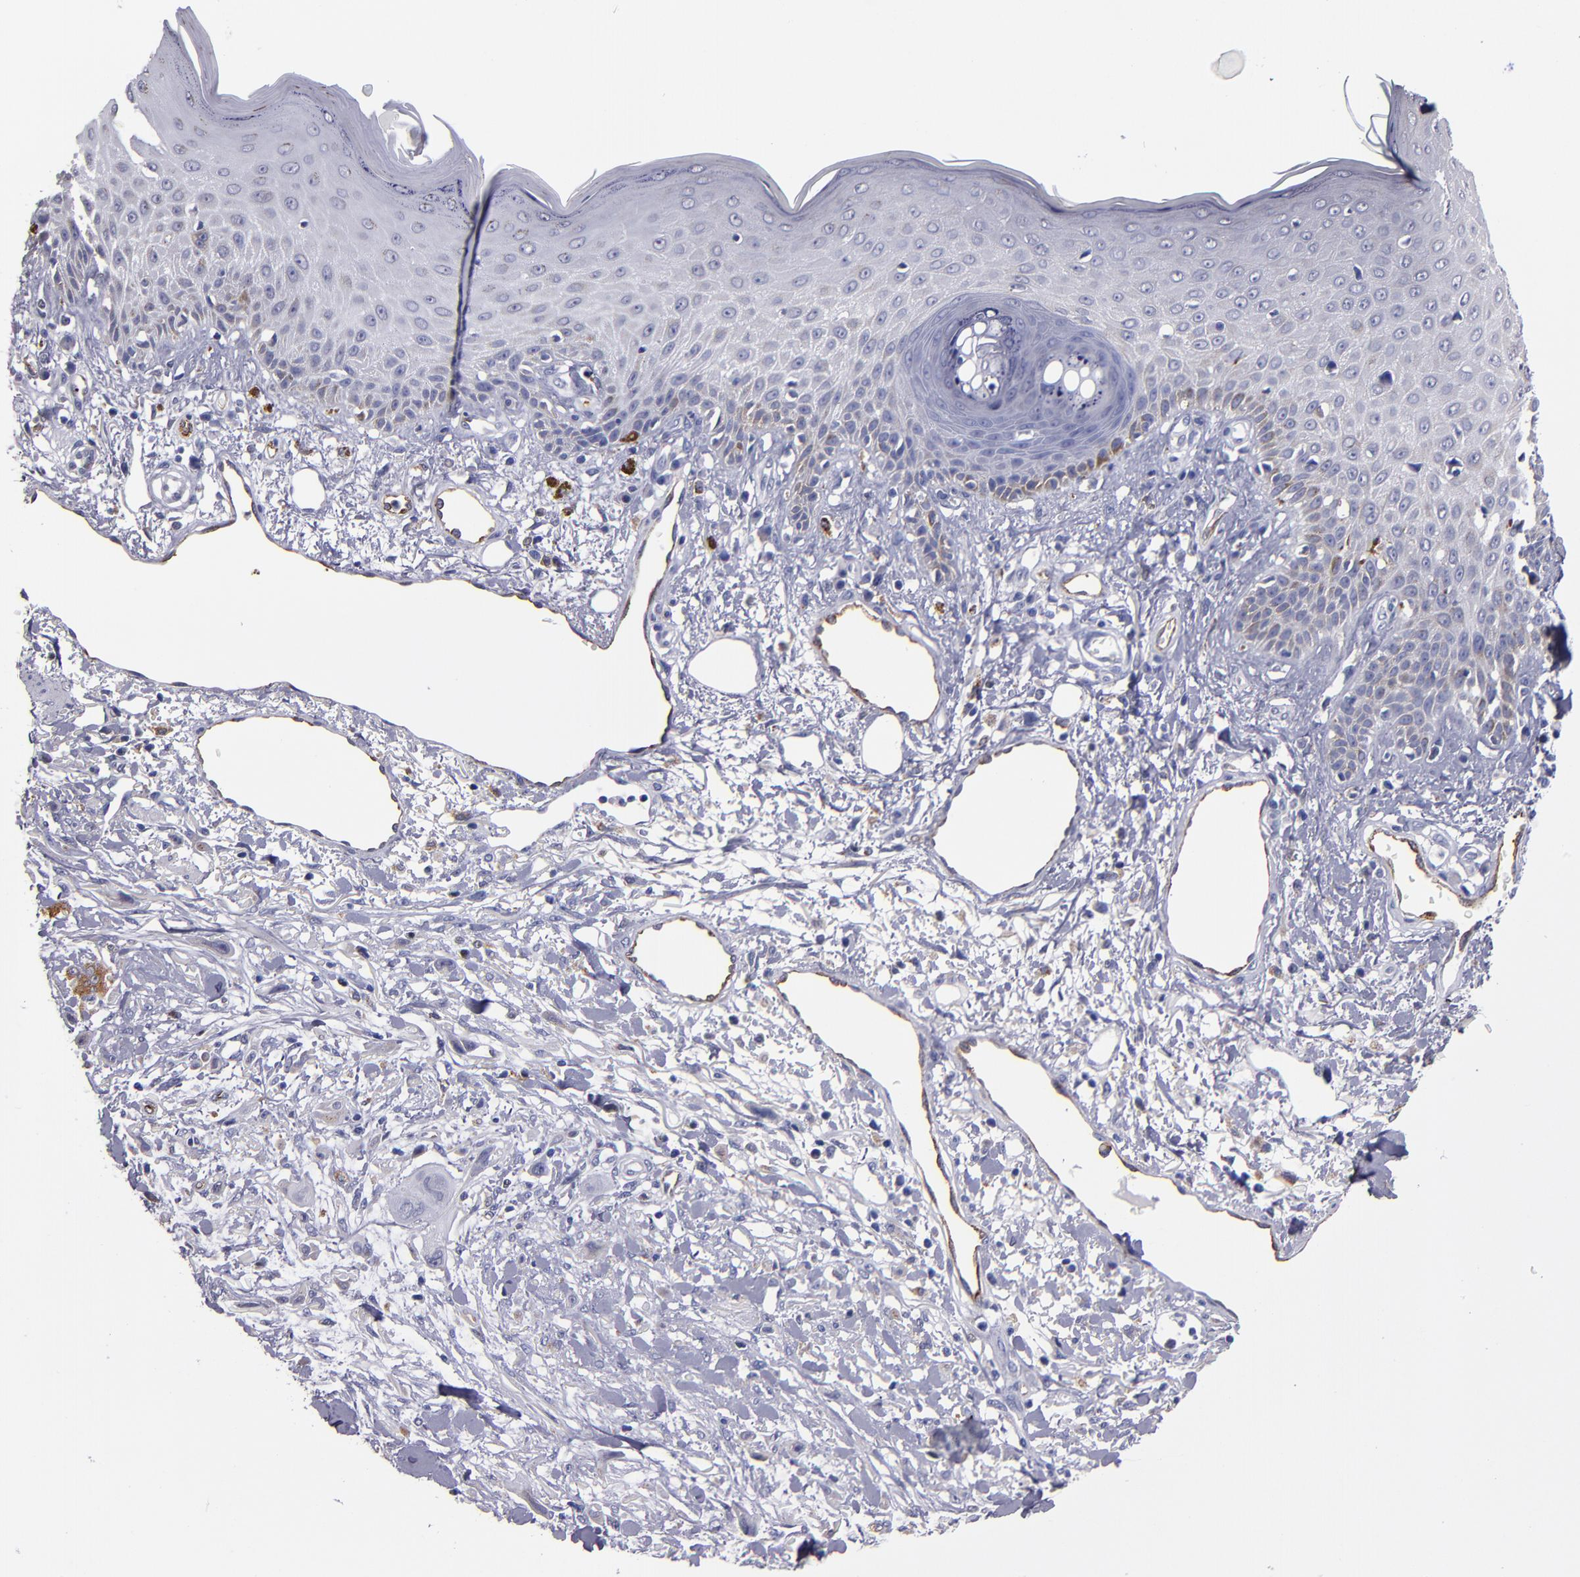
{"staining": {"intensity": "negative", "quantity": "none", "location": "none"}, "tissue": "skin cancer", "cell_type": "Tumor cells", "image_type": "cancer", "snomed": [{"axis": "morphology", "description": "Squamous cell carcinoma, NOS"}, {"axis": "topography", "description": "Skin"}], "caption": "This image is of skin cancer stained with immunohistochemistry (IHC) to label a protein in brown with the nuclei are counter-stained blue. There is no expression in tumor cells.", "gene": "SELP", "patient": {"sex": "female", "age": 59}}